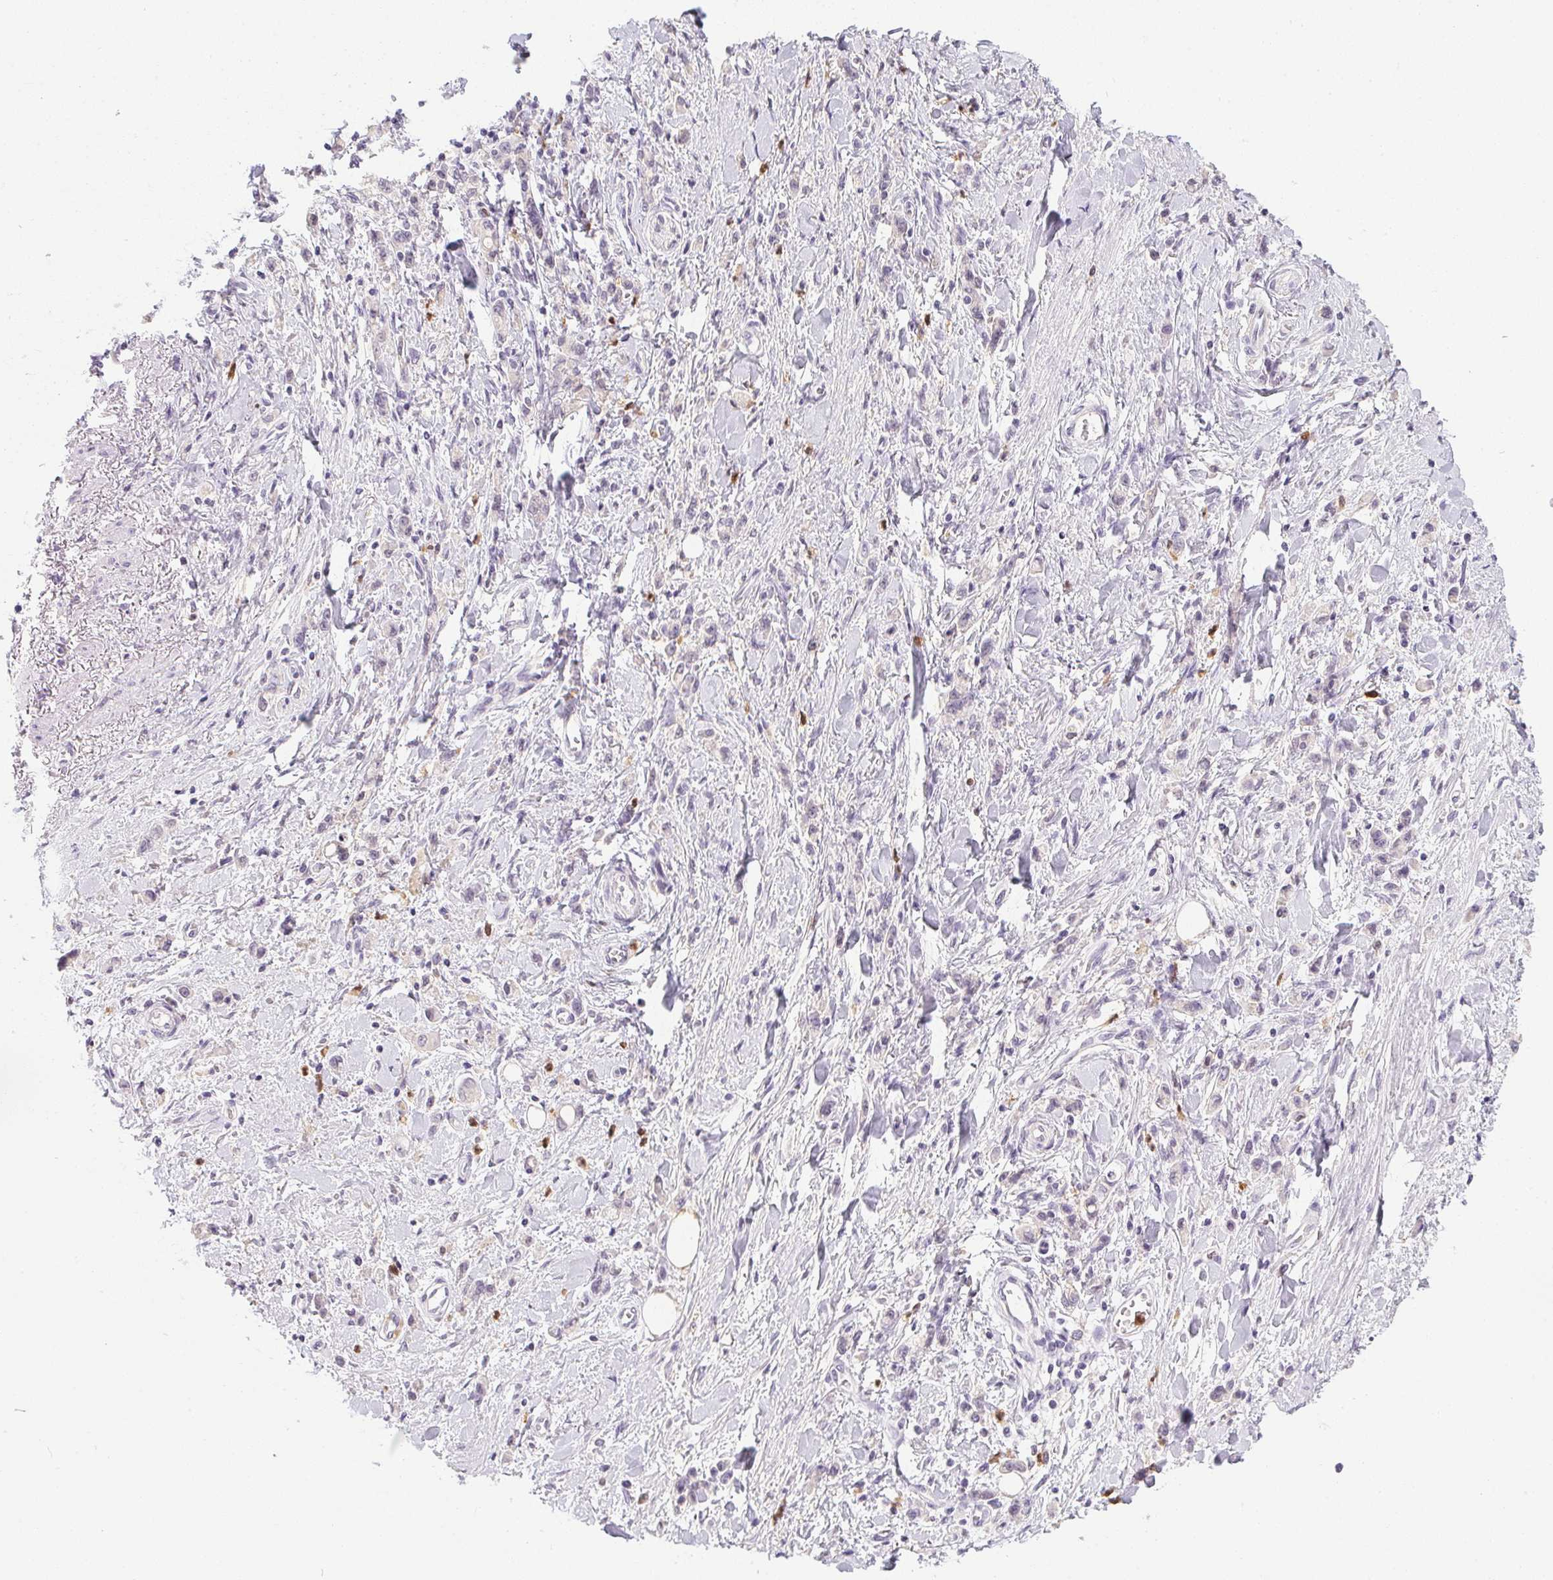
{"staining": {"intensity": "negative", "quantity": "none", "location": "none"}, "tissue": "stomach cancer", "cell_type": "Tumor cells", "image_type": "cancer", "snomed": [{"axis": "morphology", "description": "Adenocarcinoma, NOS"}, {"axis": "topography", "description": "Stomach"}], "caption": "A photomicrograph of adenocarcinoma (stomach) stained for a protein shows no brown staining in tumor cells.", "gene": "DNAJC5G", "patient": {"sex": "male", "age": 77}}